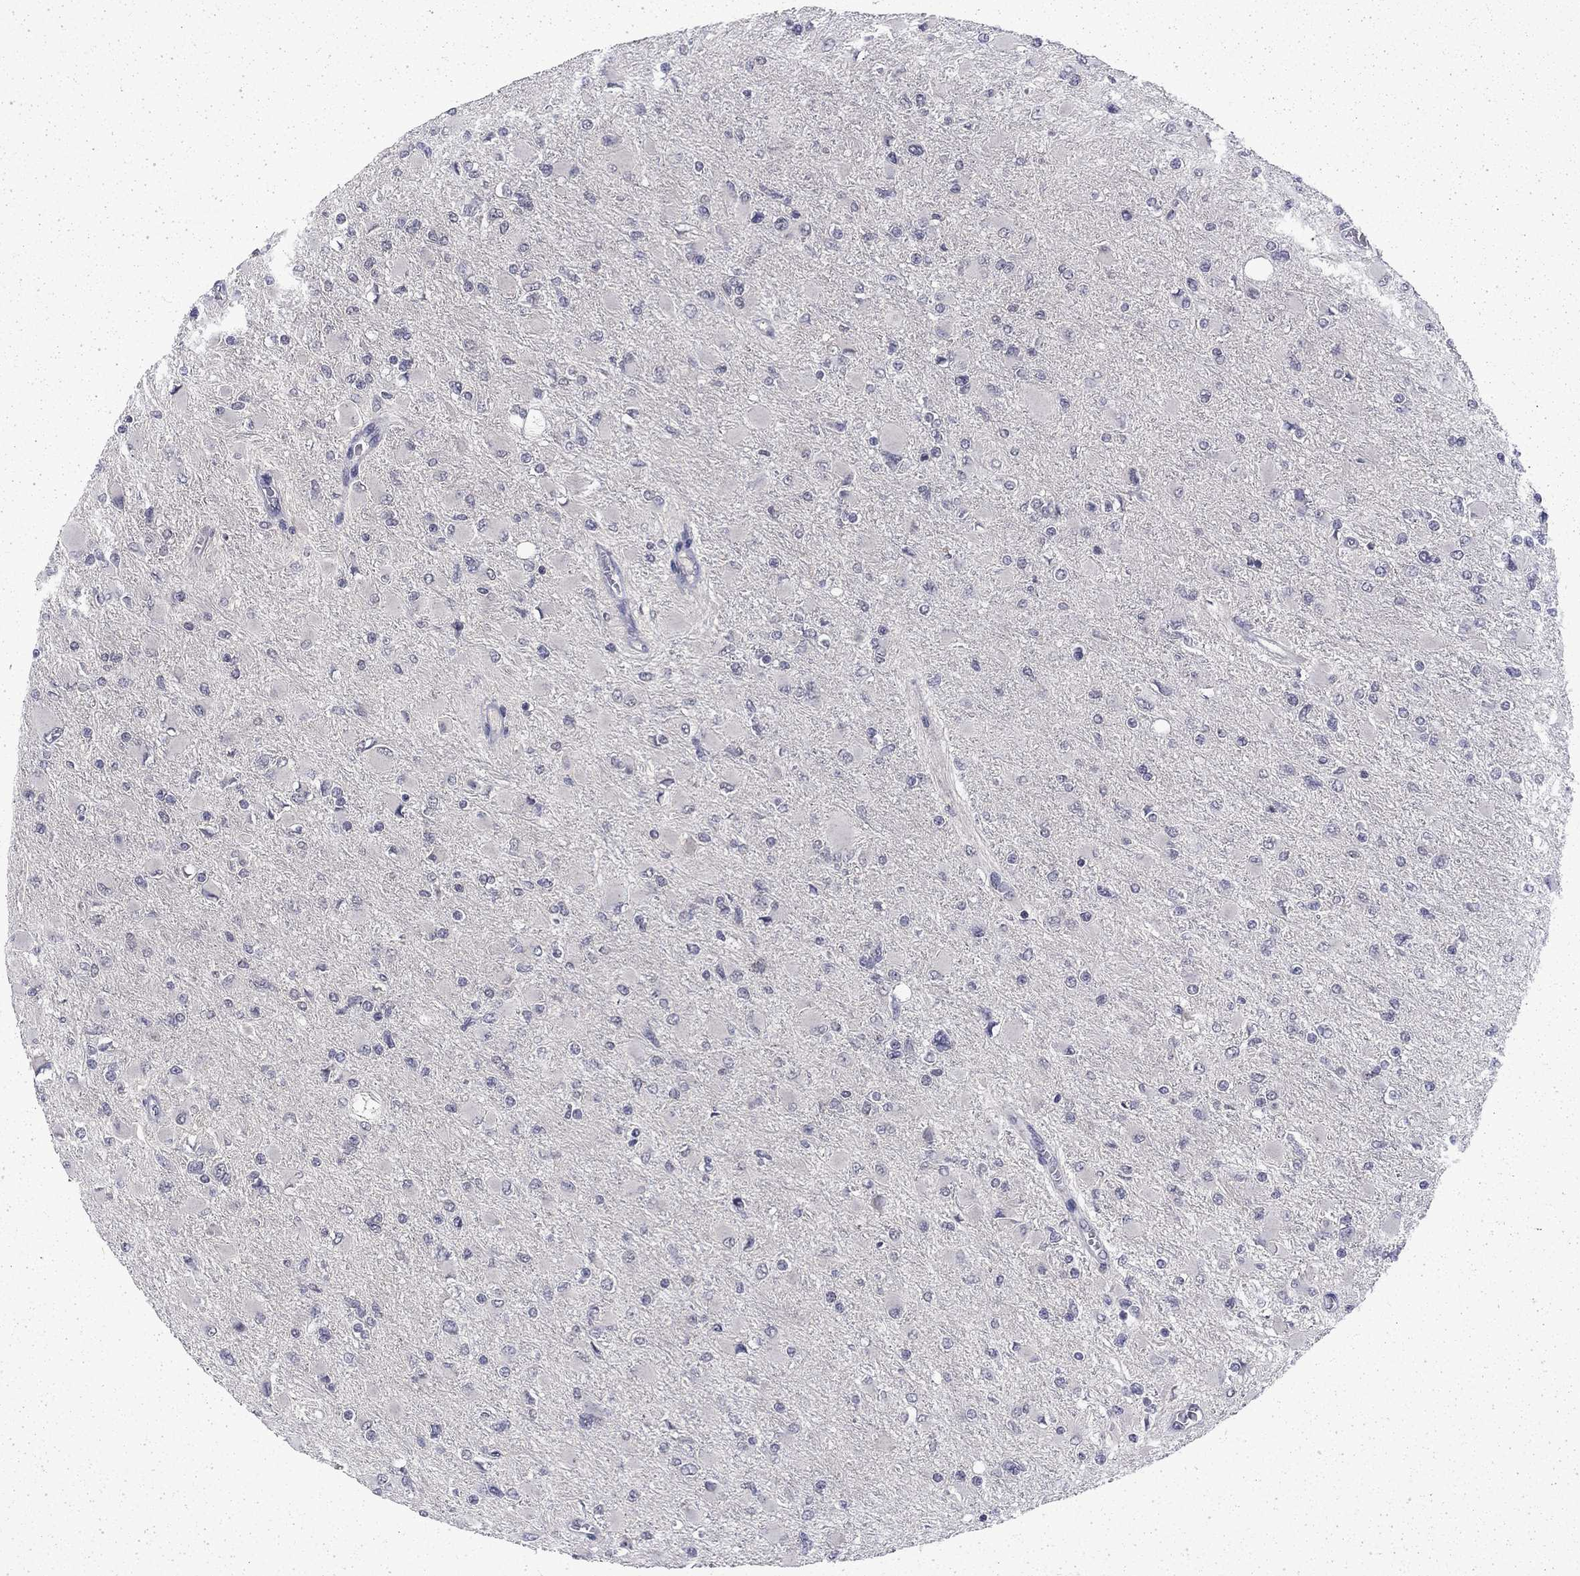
{"staining": {"intensity": "negative", "quantity": "none", "location": "none"}, "tissue": "glioma", "cell_type": "Tumor cells", "image_type": "cancer", "snomed": [{"axis": "morphology", "description": "Glioma, malignant, High grade"}, {"axis": "topography", "description": "Cerebral cortex"}], "caption": "Glioma was stained to show a protein in brown. There is no significant positivity in tumor cells. The staining is performed using DAB (3,3'-diaminobenzidine) brown chromogen with nuclei counter-stained in using hematoxylin.", "gene": "CHAT", "patient": {"sex": "female", "age": 36}}